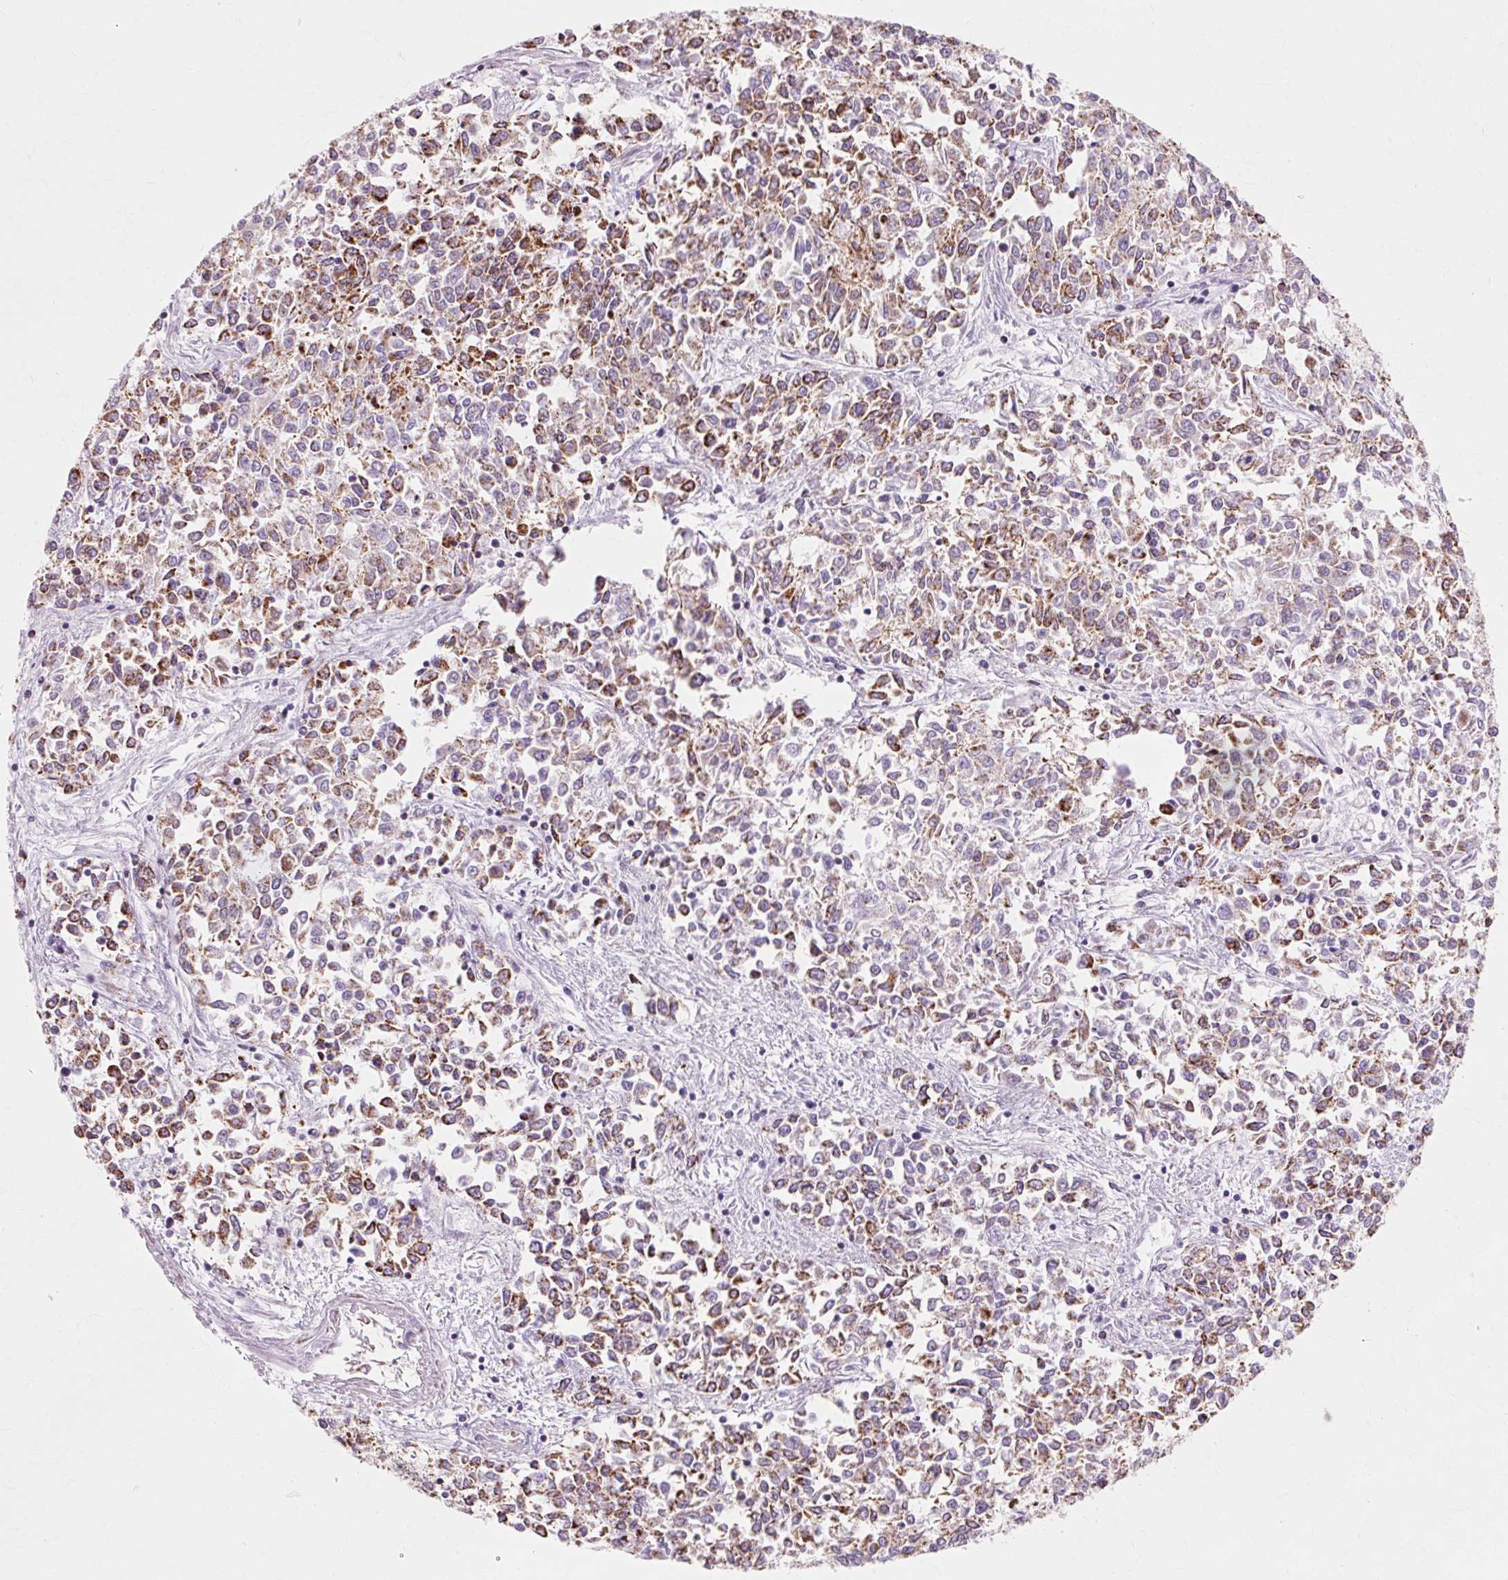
{"staining": {"intensity": "strong", "quantity": ">75%", "location": "cytoplasmic/membranous"}, "tissue": "endometrial cancer", "cell_type": "Tumor cells", "image_type": "cancer", "snomed": [{"axis": "morphology", "description": "Adenocarcinoma, NOS"}, {"axis": "topography", "description": "Endometrium"}], "caption": "Immunohistochemistry histopathology image of human adenocarcinoma (endometrial) stained for a protein (brown), which displays high levels of strong cytoplasmic/membranous positivity in approximately >75% of tumor cells.", "gene": "ATP5PO", "patient": {"sex": "female", "age": 50}}